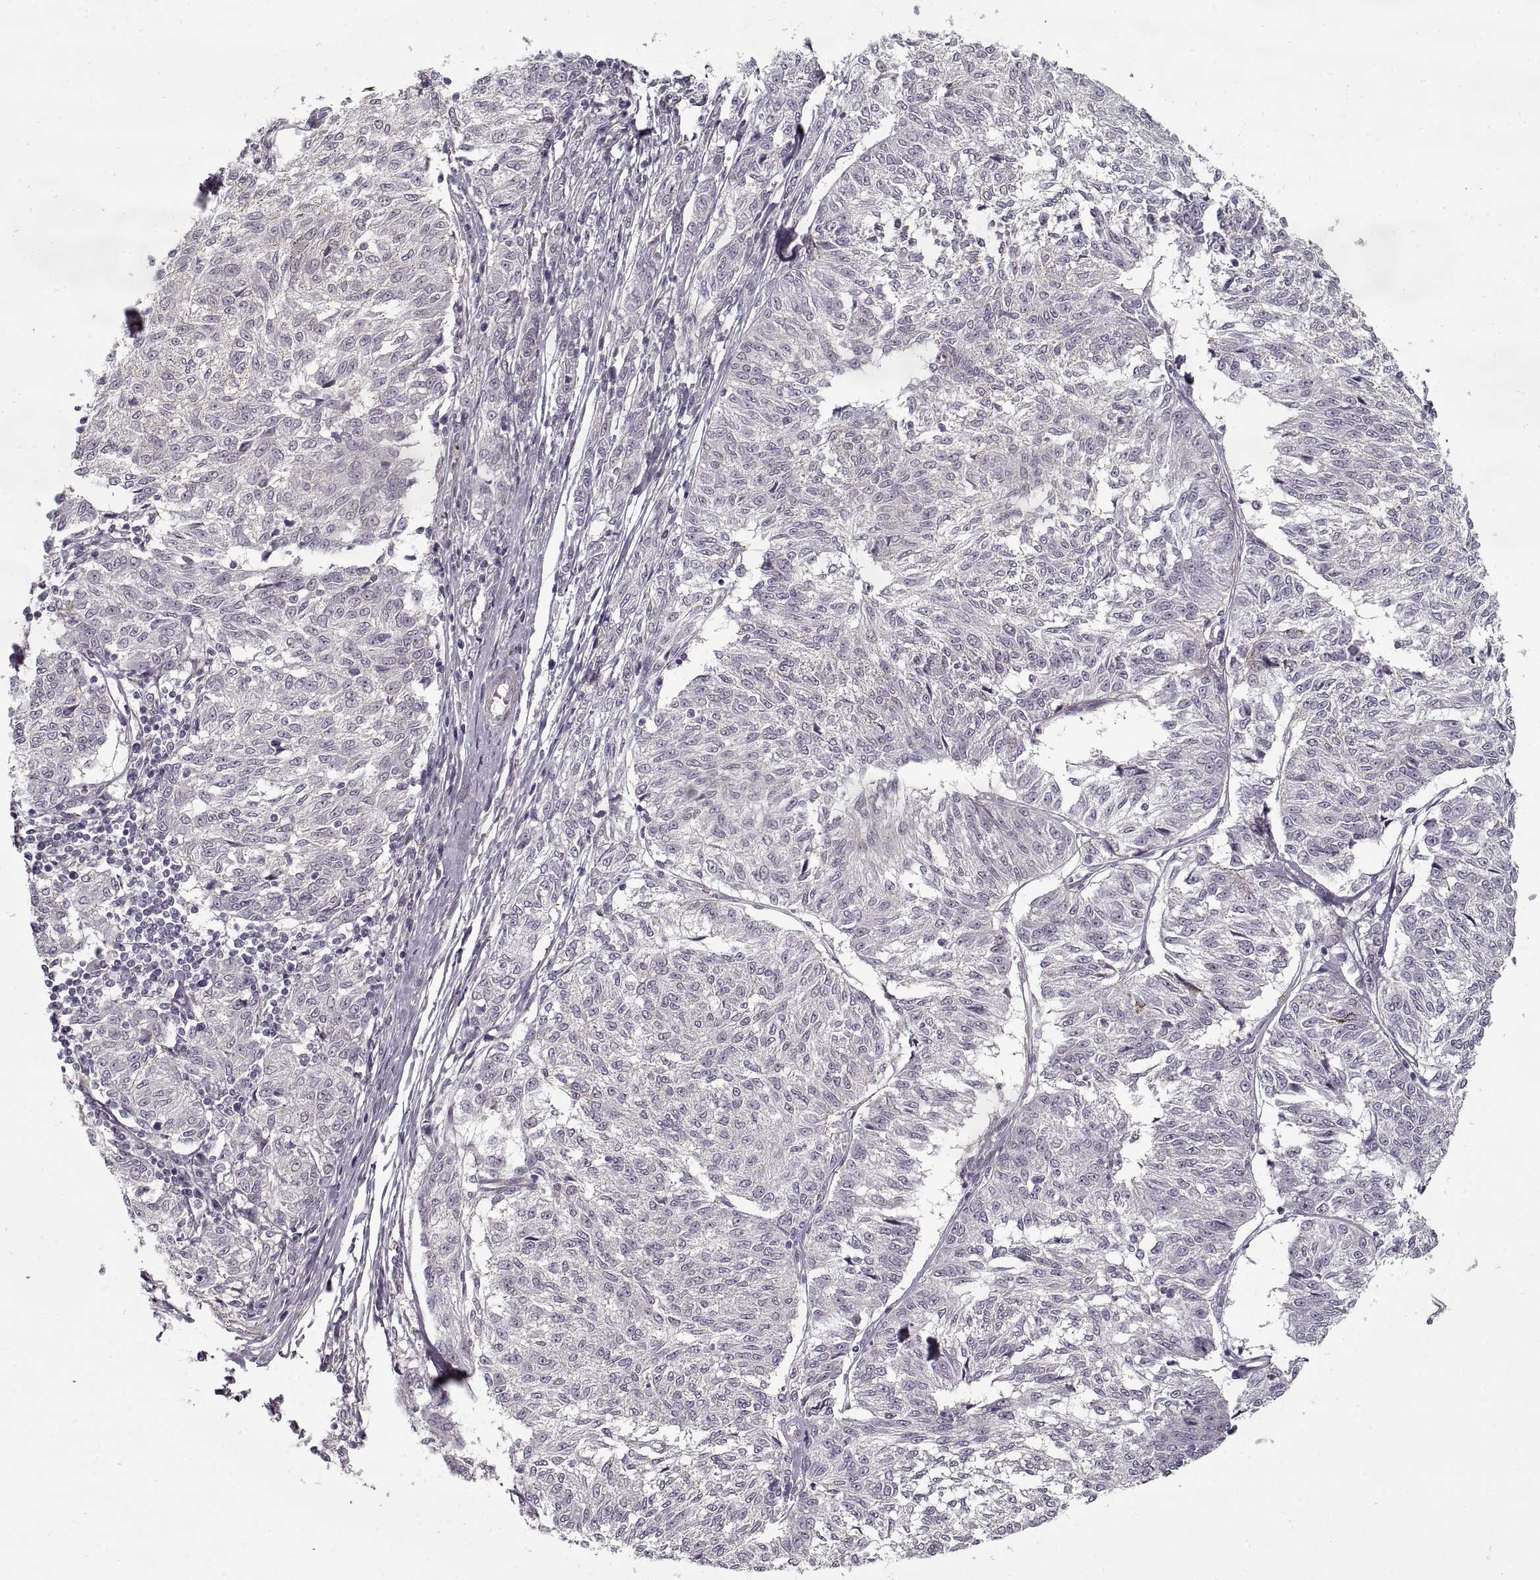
{"staining": {"intensity": "negative", "quantity": "none", "location": "none"}, "tissue": "melanoma", "cell_type": "Tumor cells", "image_type": "cancer", "snomed": [{"axis": "morphology", "description": "Malignant melanoma, NOS"}, {"axis": "topography", "description": "Skin"}], "caption": "This is a histopathology image of IHC staining of melanoma, which shows no expression in tumor cells.", "gene": "LAMB2", "patient": {"sex": "female", "age": 72}}